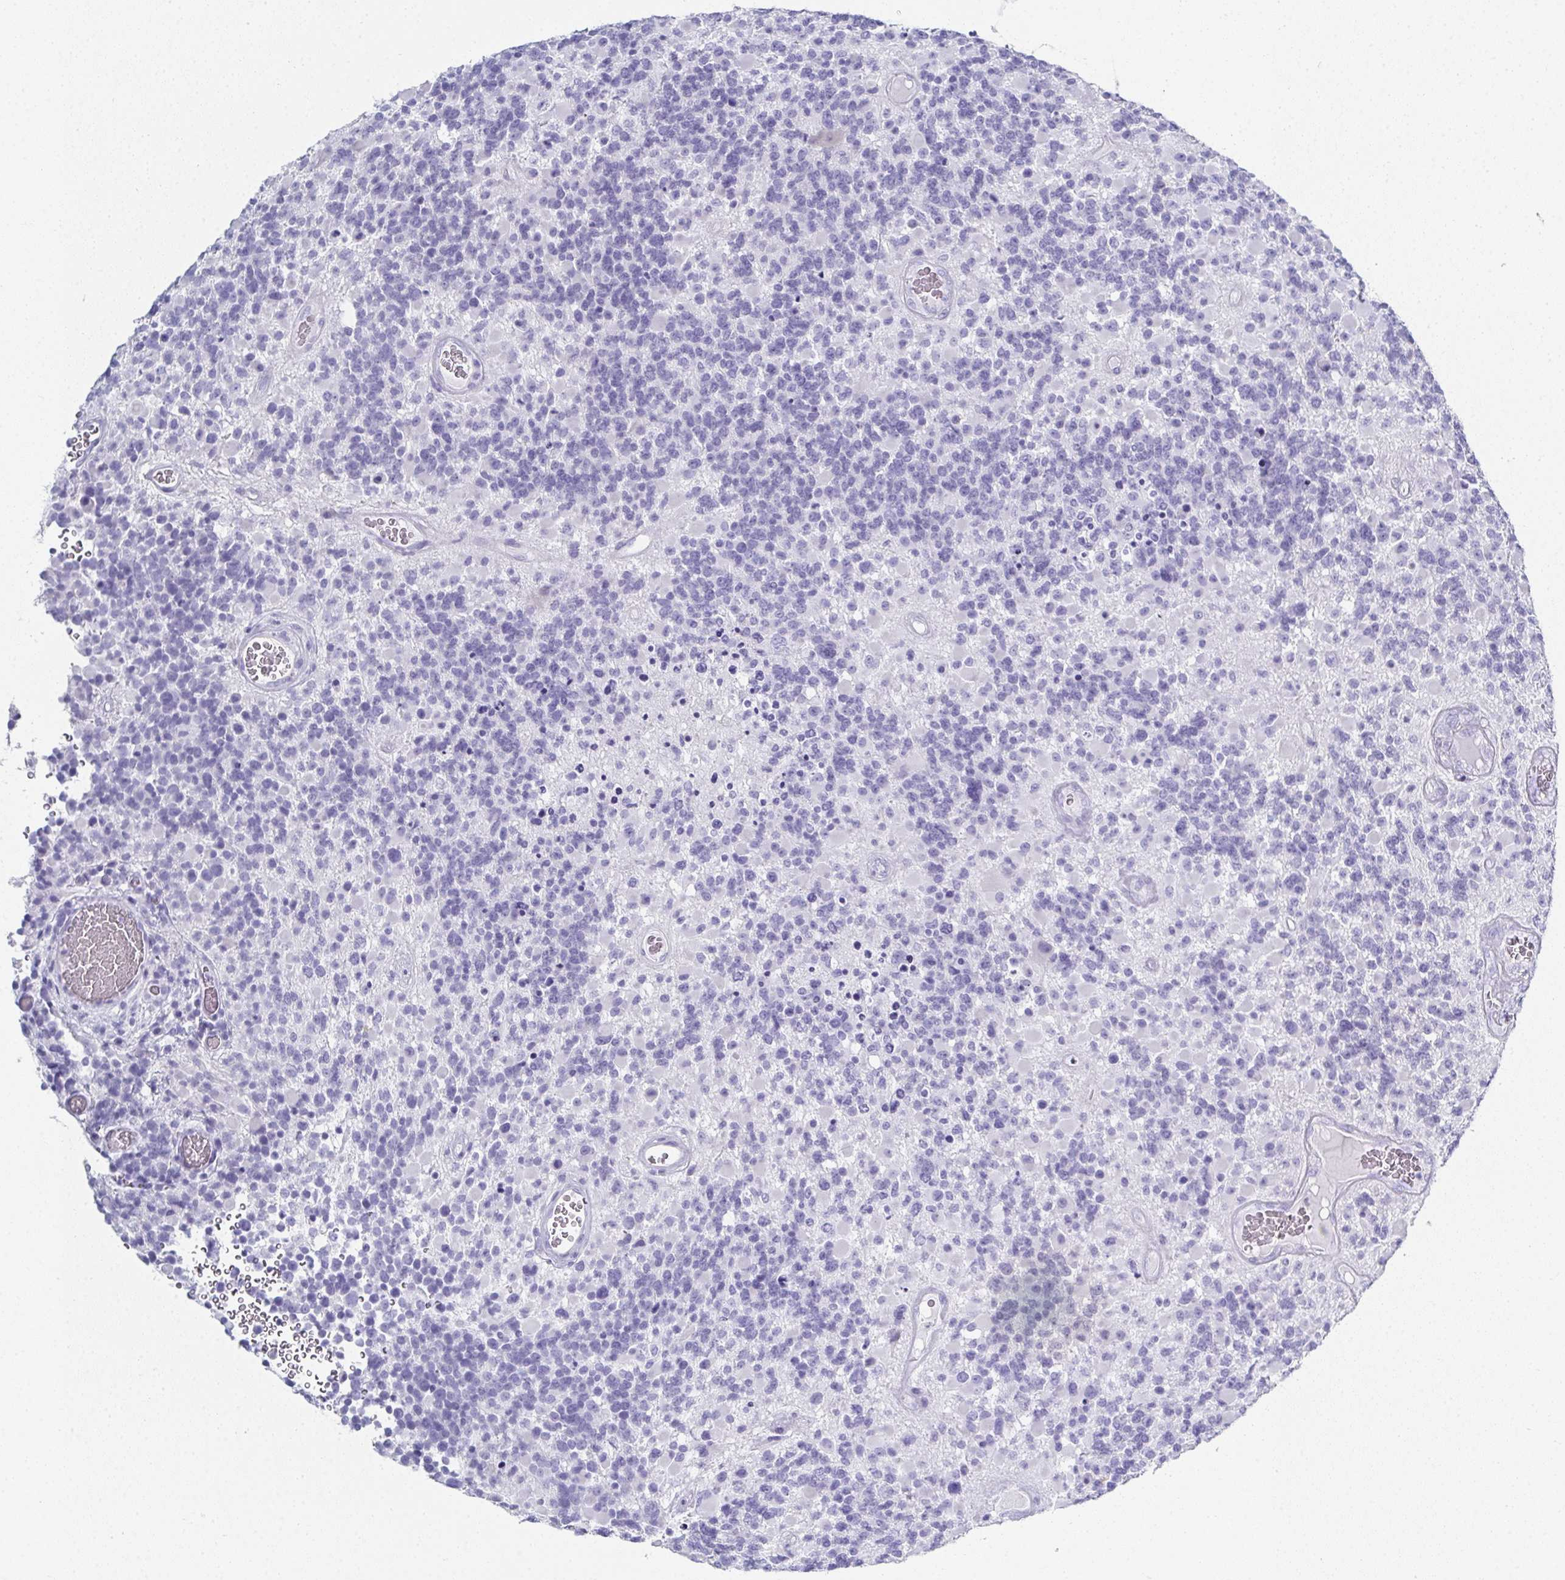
{"staining": {"intensity": "negative", "quantity": "none", "location": "none"}, "tissue": "glioma", "cell_type": "Tumor cells", "image_type": "cancer", "snomed": [{"axis": "morphology", "description": "Glioma, malignant, High grade"}, {"axis": "topography", "description": "Brain"}], "caption": "Malignant glioma (high-grade) was stained to show a protein in brown. There is no significant staining in tumor cells.", "gene": "SYCP1", "patient": {"sex": "female", "age": 40}}